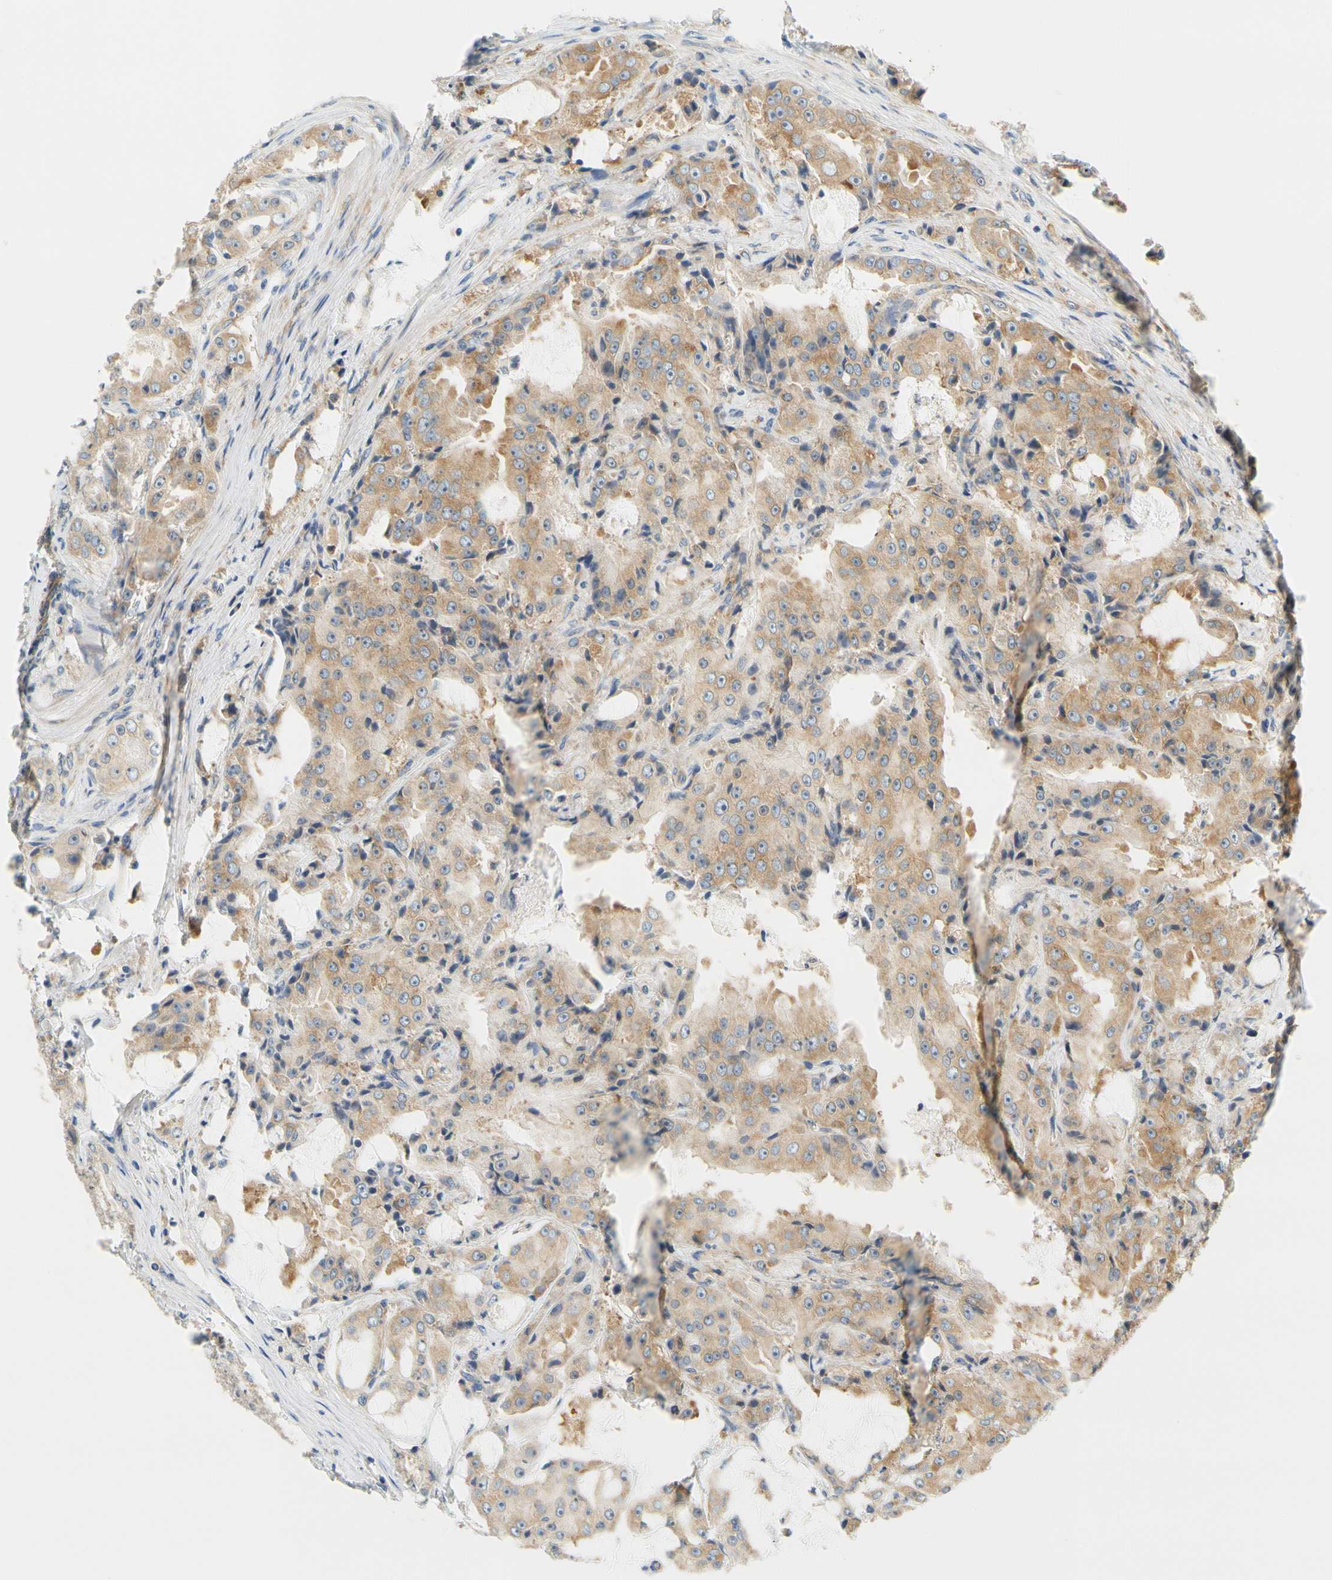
{"staining": {"intensity": "moderate", "quantity": ">75%", "location": "cytoplasmic/membranous"}, "tissue": "prostate cancer", "cell_type": "Tumor cells", "image_type": "cancer", "snomed": [{"axis": "morphology", "description": "Adenocarcinoma, High grade"}, {"axis": "topography", "description": "Prostate"}], "caption": "High-grade adenocarcinoma (prostate) tissue reveals moderate cytoplasmic/membranous positivity in about >75% of tumor cells", "gene": "LRRC47", "patient": {"sex": "male", "age": 73}}